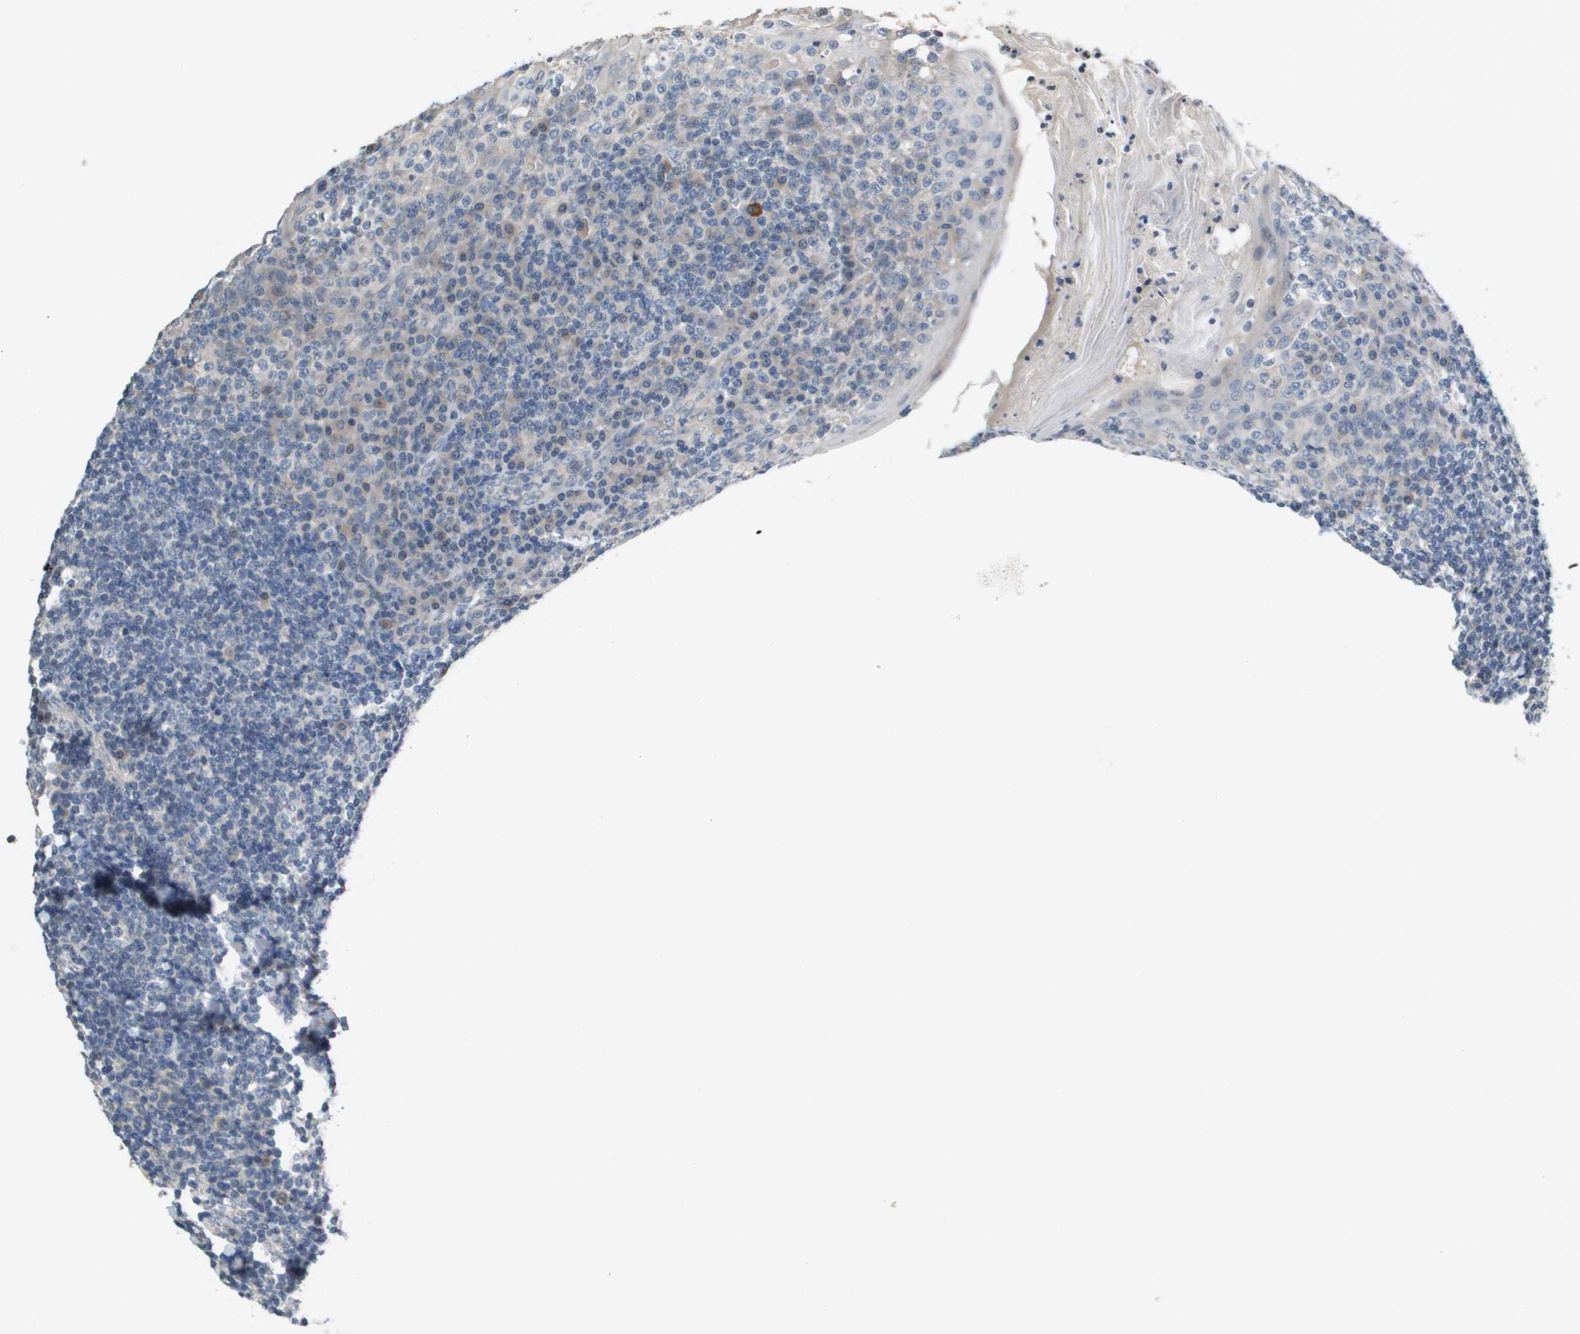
{"staining": {"intensity": "negative", "quantity": "none", "location": "none"}, "tissue": "tonsil", "cell_type": "Germinal center cells", "image_type": "normal", "snomed": [{"axis": "morphology", "description": "Normal tissue, NOS"}, {"axis": "topography", "description": "Tonsil"}], "caption": "Immunohistochemistry (IHC) of unremarkable tonsil displays no staining in germinal center cells.", "gene": "CAPN11", "patient": {"sex": "male", "age": 31}}